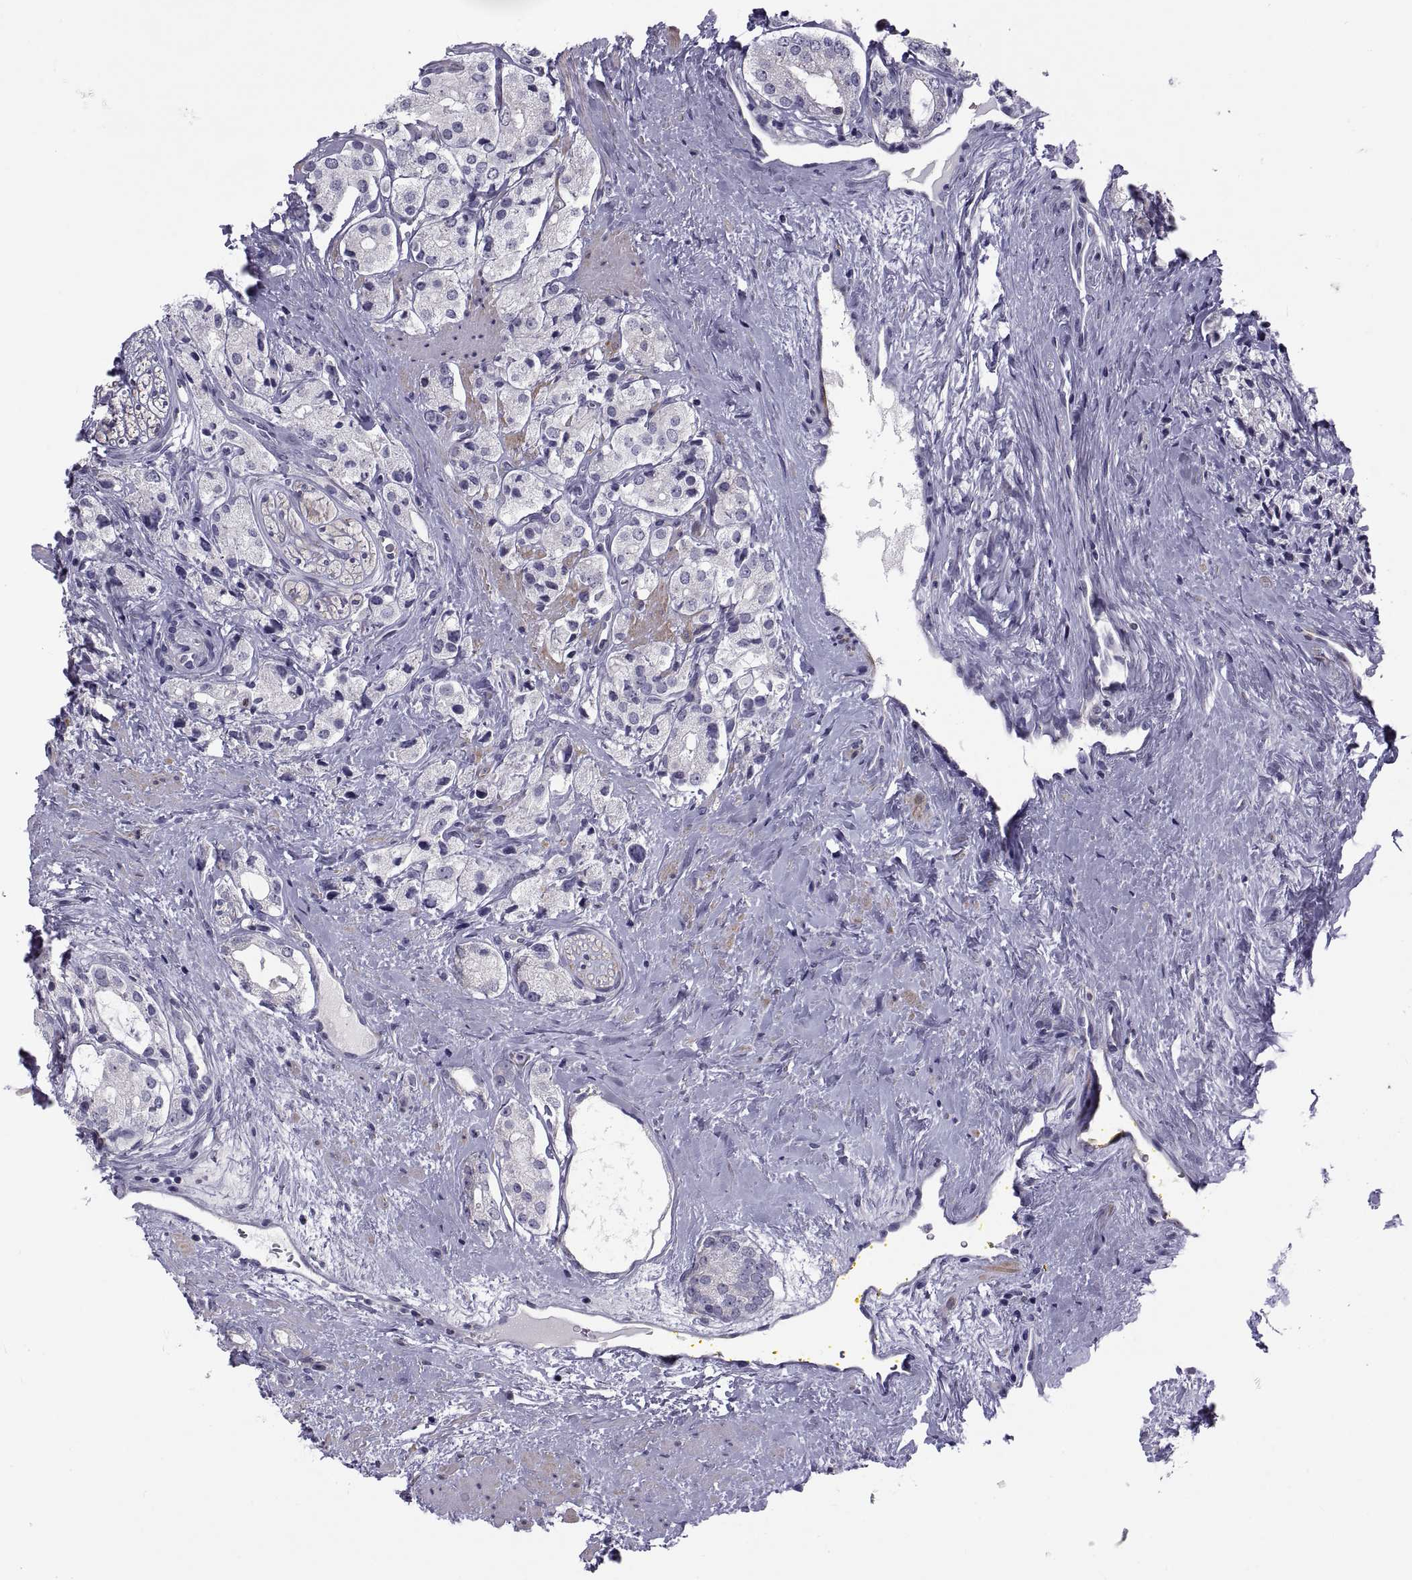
{"staining": {"intensity": "negative", "quantity": "none", "location": "none"}, "tissue": "prostate cancer", "cell_type": "Tumor cells", "image_type": "cancer", "snomed": [{"axis": "morphology", "description": "Adenocarcinoma, NOS"}, {"axis": "topography", "description": "Prostate"}], "caption": "Tumor cells are negative for protein expression in human adenocarcinoma (prostate). The staining is performed using DAB (3,3'-diaminobenzidine) brown chromogen with nuclei counter-stained in using hematoxylin.", "gene": "TMEM158", "patient": {"sex": "male", "age": 66}}